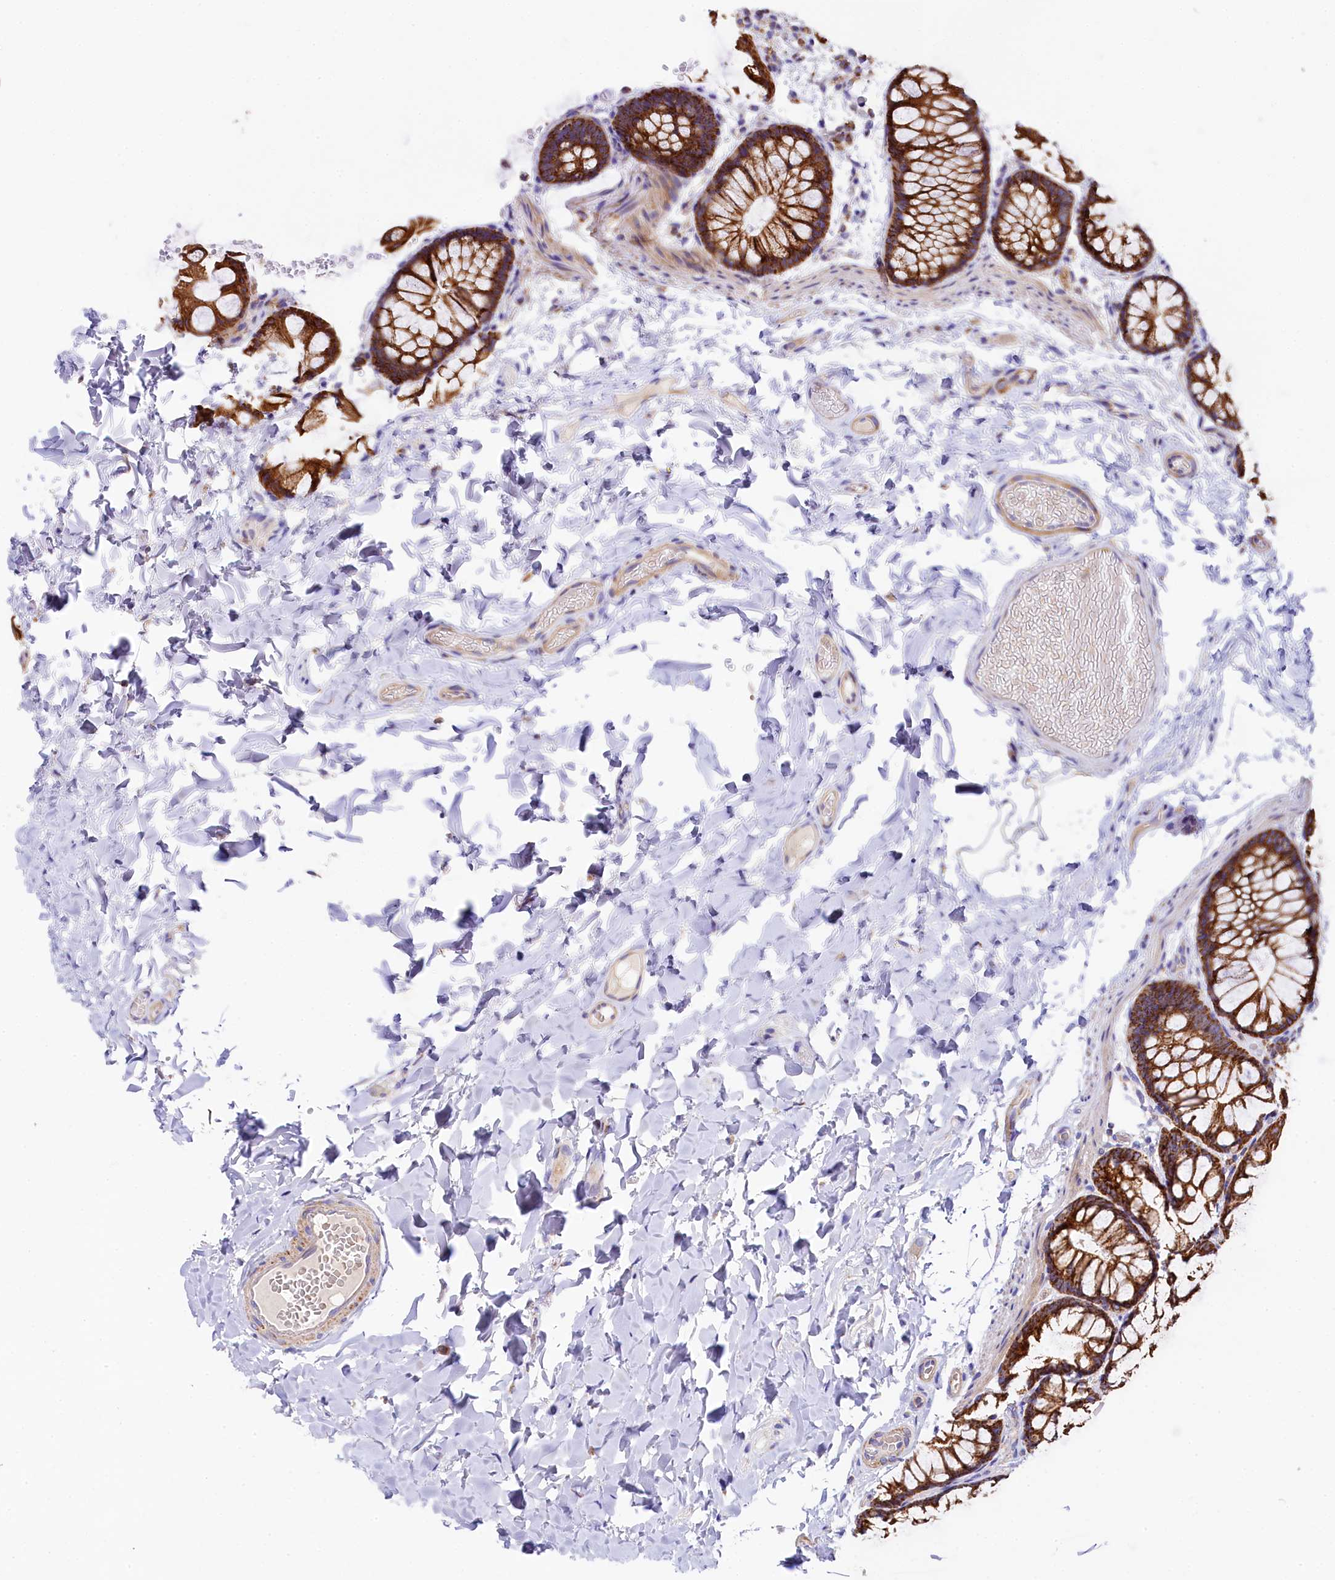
{"staining": {"intensity": "moderate", "quantity": ">75%", "location": "cytoplasmic/membranous"}, "tissue": "colon", "cell_type": "Endothelial cells", "image_type": "normal", "snomed": [{"axis": "morphology", "description": "Normal tissue, NOS"}, {"axis": "topography", "description": "Colon"}], "caption": "Endothelial cells reveal moderate cytoplasmic/membranous positivity in approximately >75% of cells in benign colon.", "gene": "CLYBL", "patient": {"sex": "male", "age": 47}}